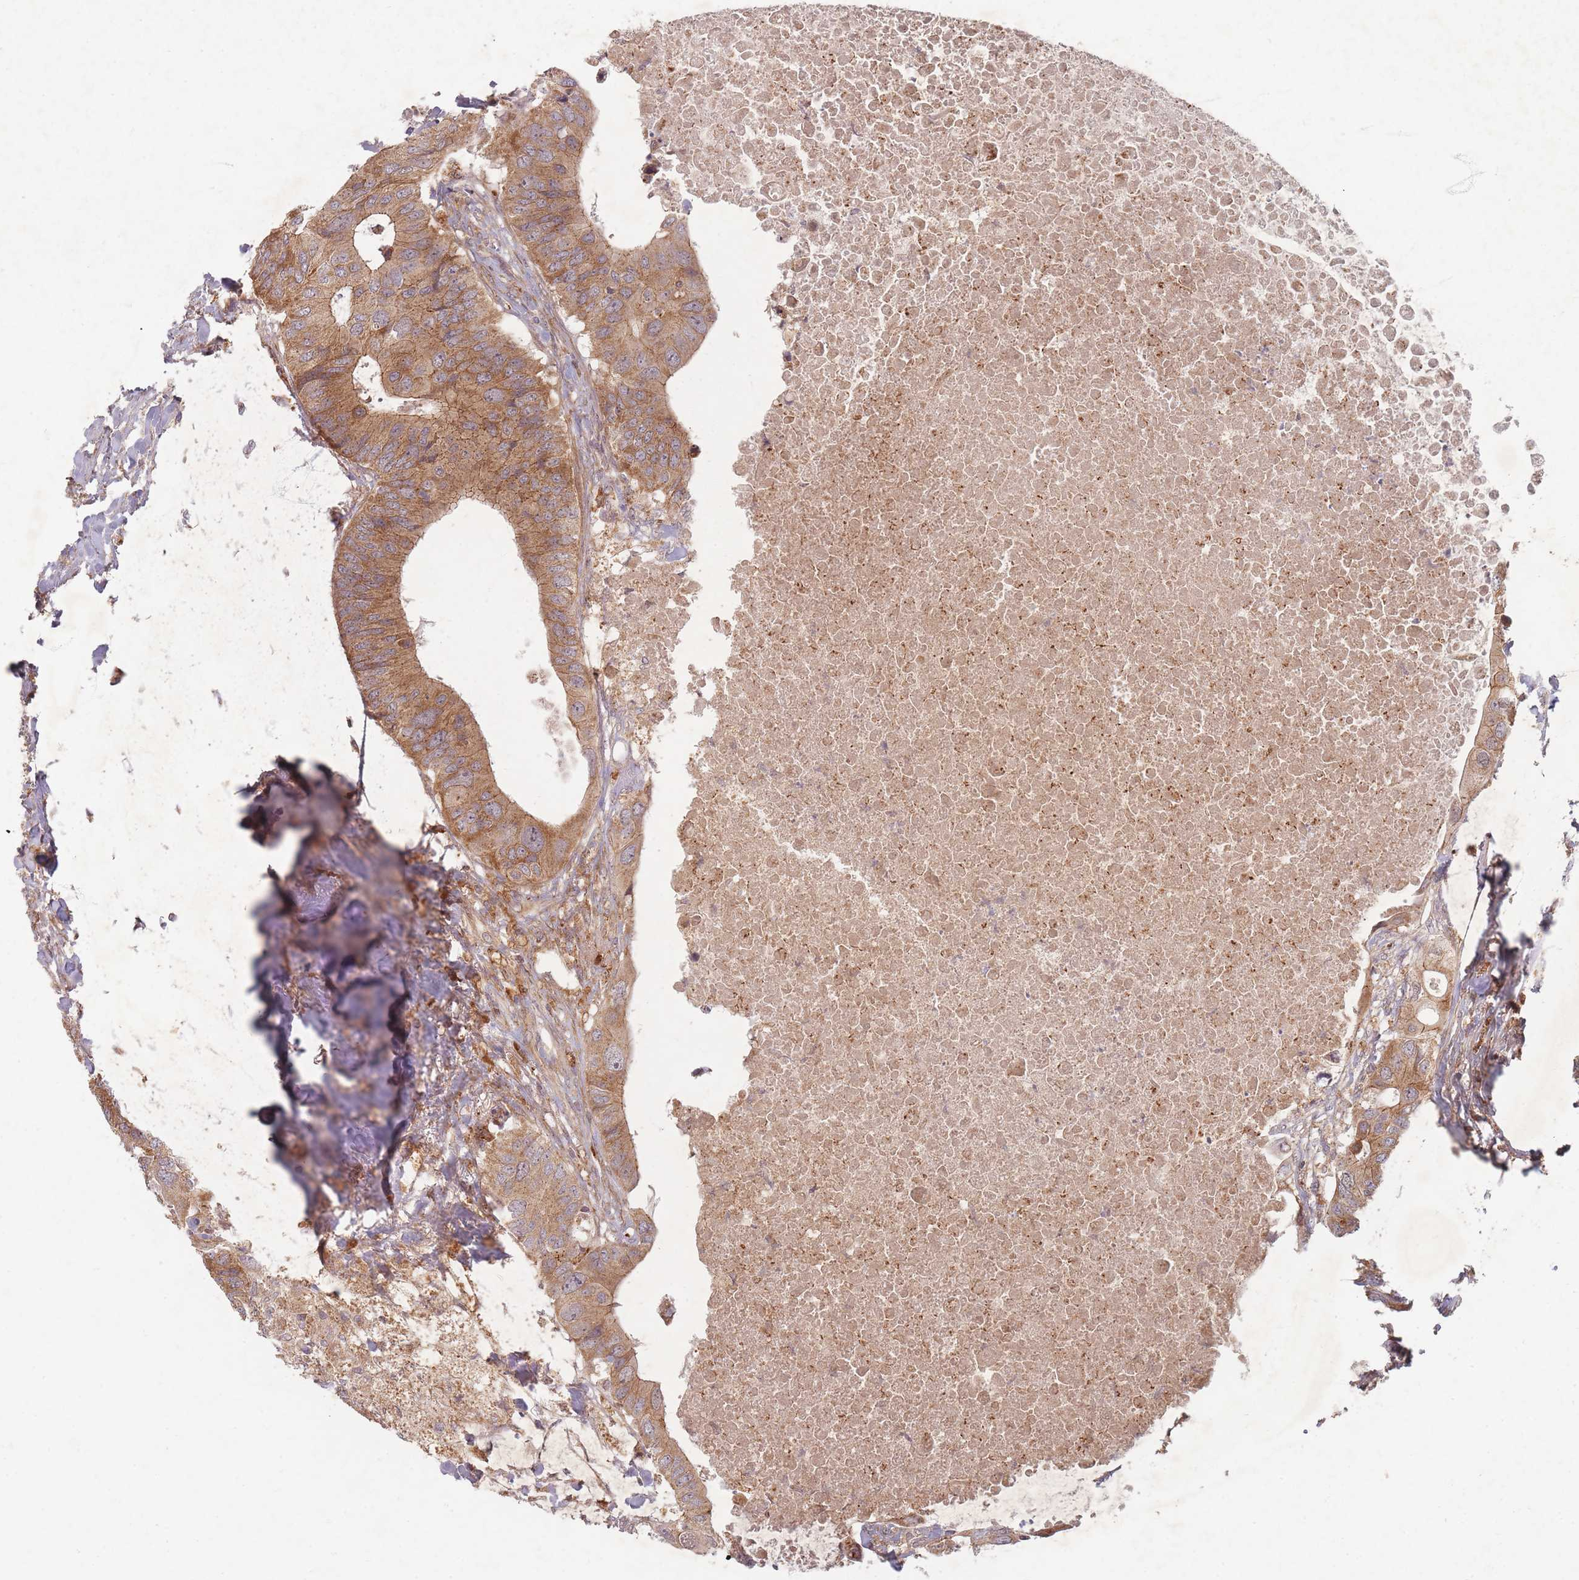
{"staining": {"intensity": "moderate", "quantity": ">75%", "location": "cytoplasmic/membranous"}, "tissue": "colorectal cancer", "cell_type": "Tumor cells", "image_type": "cancer", "snomed": [{"axis": "morphology", "description": "Adenocarcinoma, NOS"}, {"axis": "topography", "description": "Colon"}], "caption": "High-magnification brightfield microscopy of colorectal cancer (adenocarcinoma) stained with DAB (3,3'-diaminobenzidine) (brown) and counterstained with hematoxylin (blue). tumor cells exhibit moderate cytoplasmic/membranous expression is identified in approximately>75% of cells.", "gene": "RADX", "patient": {"sex": "male", "age": 71}}